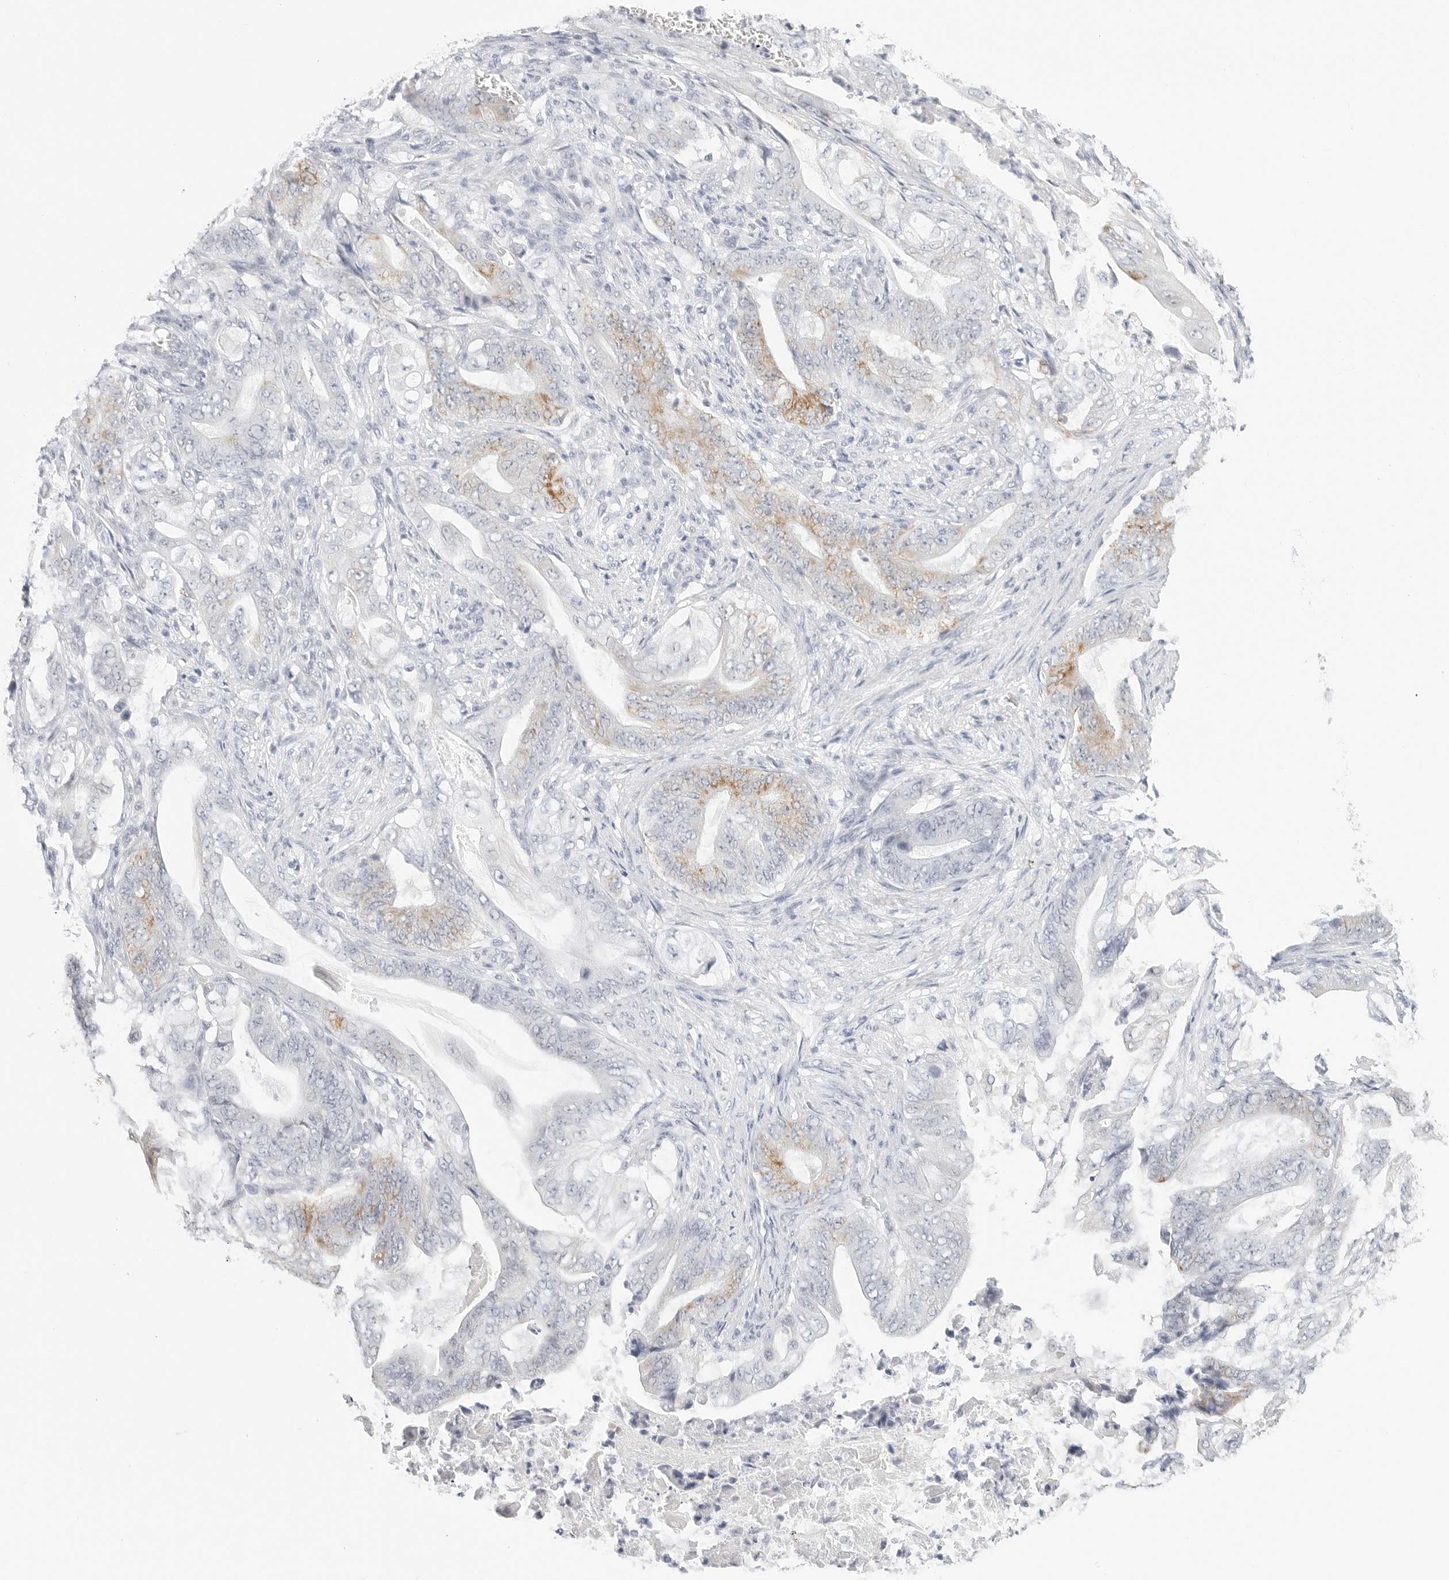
{"staining": {"intensity": "moderate", "quantity": "<25%", "location": "cytoplasmic/membranous"}, "tissue": "stomach cancer", "cell_type": "Tumor cells", "image_type": "cancer", "snomed": [{"axis": "morphology", "description": "Adenocarcinoma, NOS"}, {"axis": "topography", "description": "Stomach"}], "caption": "A histopathology image showing moderate cytoplasmic/membranous staining in about <25% of tumor cells in stomach cancer (adenocarcinoma), as visualized by brown immunohistochemical staining.", "gene": "HMGCS2", "patient": {"sex": "female", "age": 73}}